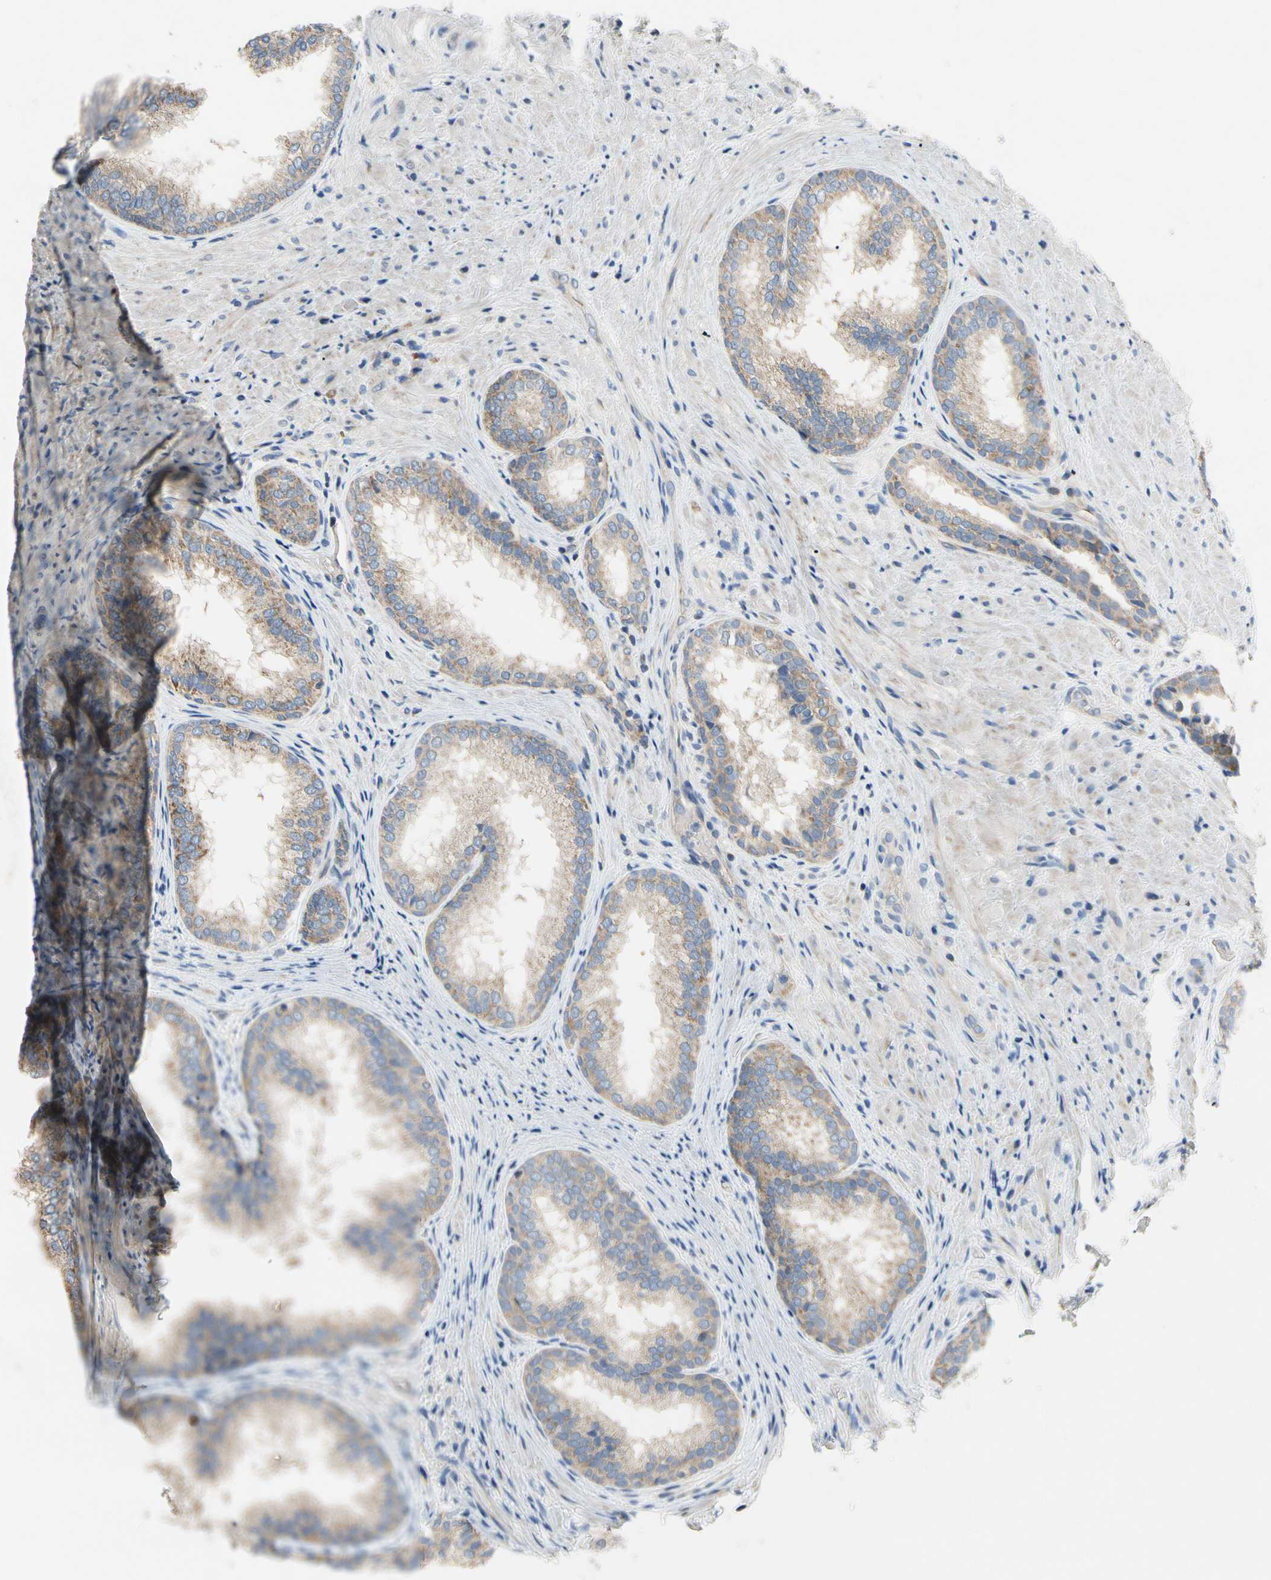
{"staining": {"intensity": "moderate", "quantity": ">75%", "location": "cytoplasmic/membranous"}, "tissue": "prostate", "cell_type": "Glandular cells", "image_type": "normal", "snomed": [{"axis": "morphology", "description": "Normal tissue, NOS"}, {"axis": "topography", "description": "Prostate"}], "caption": "Brown immunohistochemical staining in unremarkable prostate exhibits moderate cytoplasmic/membranous expression in about >75% of glandular cells. The staining was performed using DAB (3,3'-diaminobenzidine), with brown indicating positive protein expression. Nuclei are stained blue with hematoxylin.", "gene": "KLHDC8B", "patient": {"sex": "male", "age": 76}}